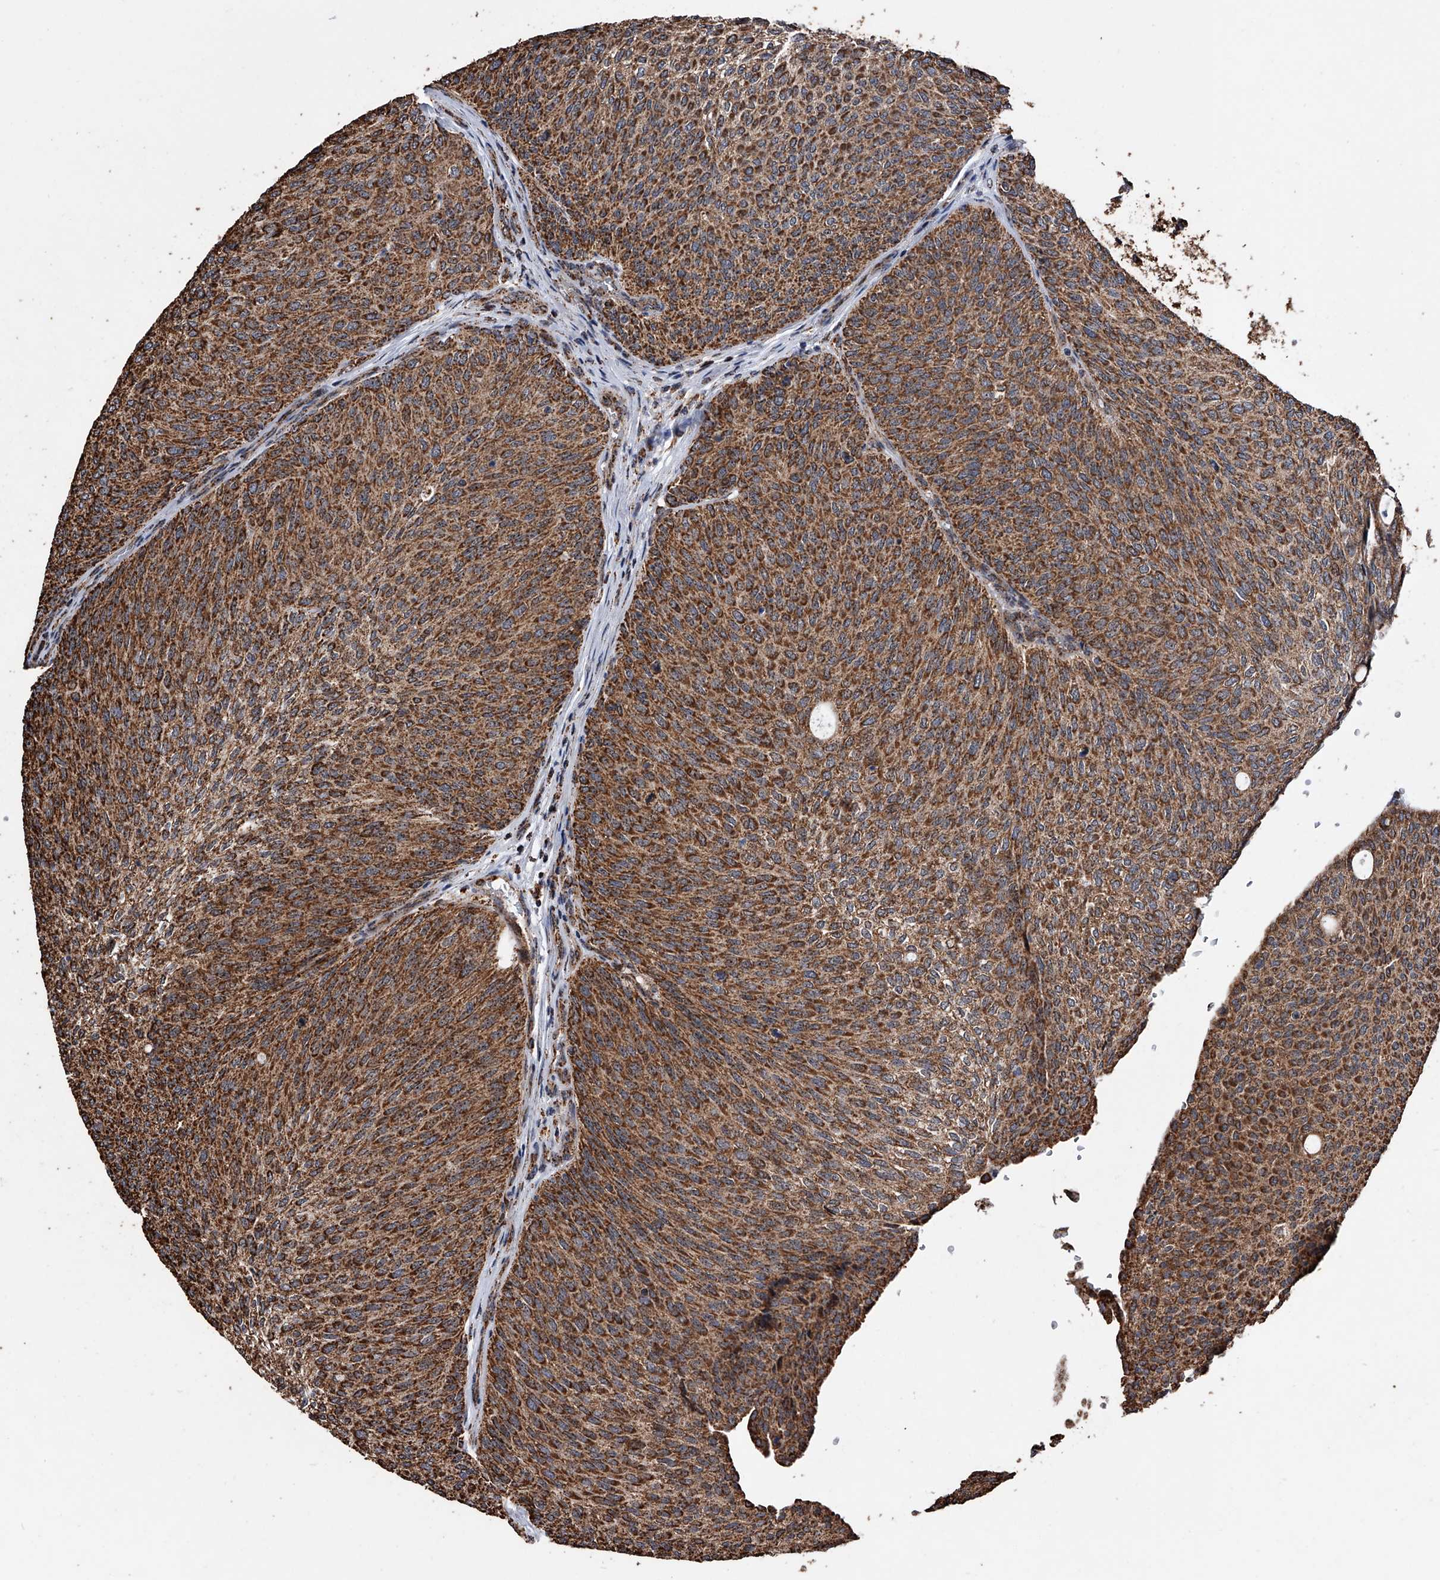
{"staining": {"intensity": "strong", "quantity": ">75%", "location": "cytoplasmic/membranous"}, "tissue": "urothelial cancer", "cell_type": "Tumor cells", "image_type": "cancer", "snomed": [{"axis": "morphology", "description": "Urothelial carcinoma, Low grade"}, {"axis": "topography", "description": "Urinary bladder"}], "caption": "Strong cytoplasmic/membranous positivity for a protein is identified in approximately >75% of tumor cells of urothelial cancer using immunohistochemistry.", "gene": "SMPDL3A", "patient": {"sex": "female", "age": 79}}